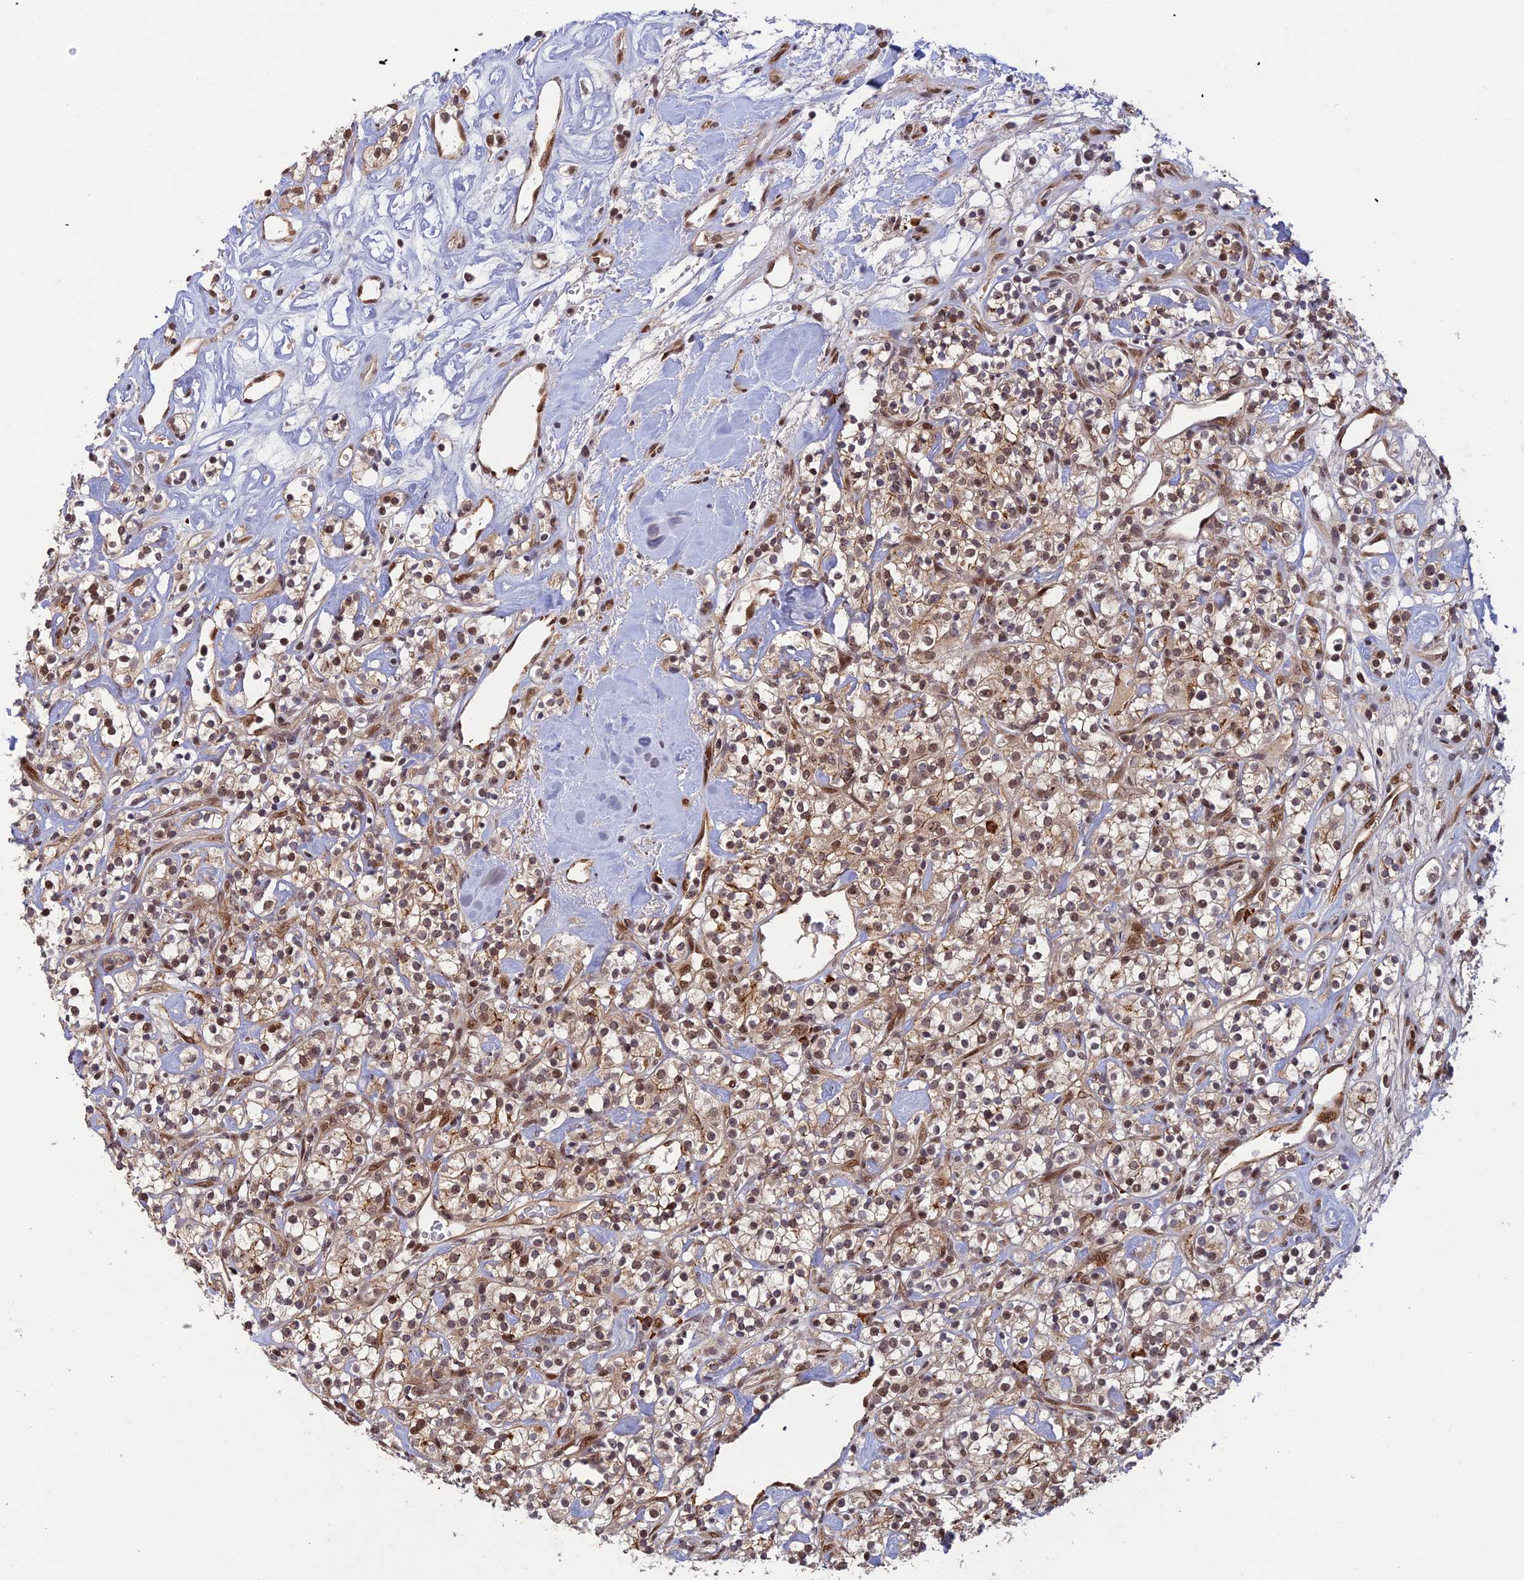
{"staining": {"intensity": "moderate", "quantity": ">75%", "location": "cytoplasmic/membranous,nuclear"}, "tissue": "renal cancer", "cell_type": "Tumor cells", "image_type": "cancer", "snomed": [{"axis": "morphology", "description": "Adenocarcinoma, NOS"}, {"axis": "topography", "description": "Kidney"}], "caption": "The histopathology image exhibits immunohistochemical staining of renal cancer (adenocarcinoma). There is moderate cytoplasmic/membranous and nuclear positivity is identified in approximately >75% of tumor cells. The protein is stained brown, and the nuclei are stained in blue (DAB (3,3'-diaminobenzidine) IHC with brightfield microscopy, high magnification).", "gene": "ZNF565", "patient": {"sex": "male", "age": 77}}